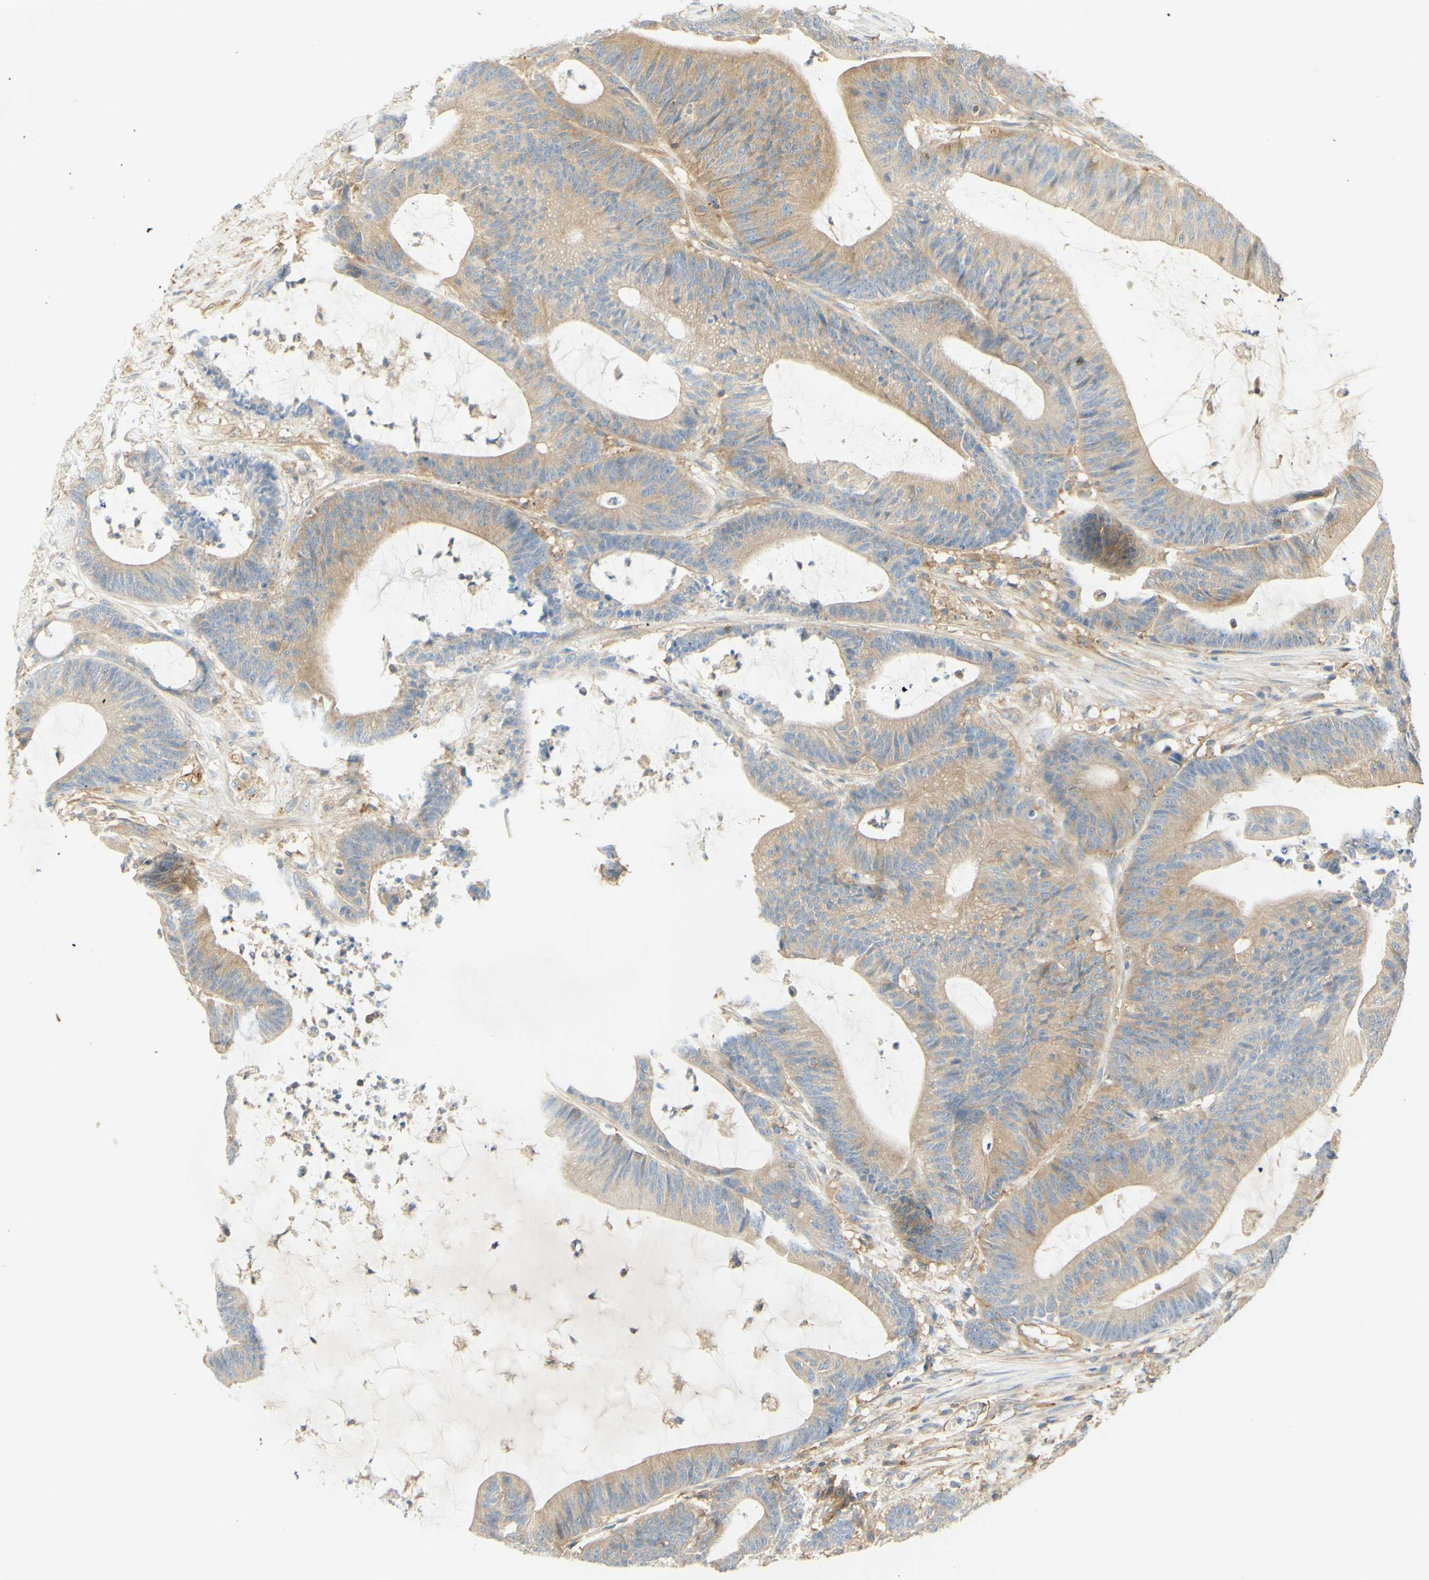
{"staining": {"intensity": "moderate", "quantity": ">75%", "location": "cytoplasmic/membranous"}, "tissue": "colorectal cancer", "cell_type": "Tumor cells", "image_type": "cancer", "snomed": [{"axis": "morphology", "description": "Adenocarcinoma, NOS"}, {"axis": "topography", "description": "Colon"}], "caption": "Immunohistochemical staining of colorectal cancer (adenocarcinoma) exhibits moderate cytoplasmic/membranous protein staining in approximately >75% of tumor cells.", "gene": "IKBKG", "patient": {"sex": "female", "age": 84}}